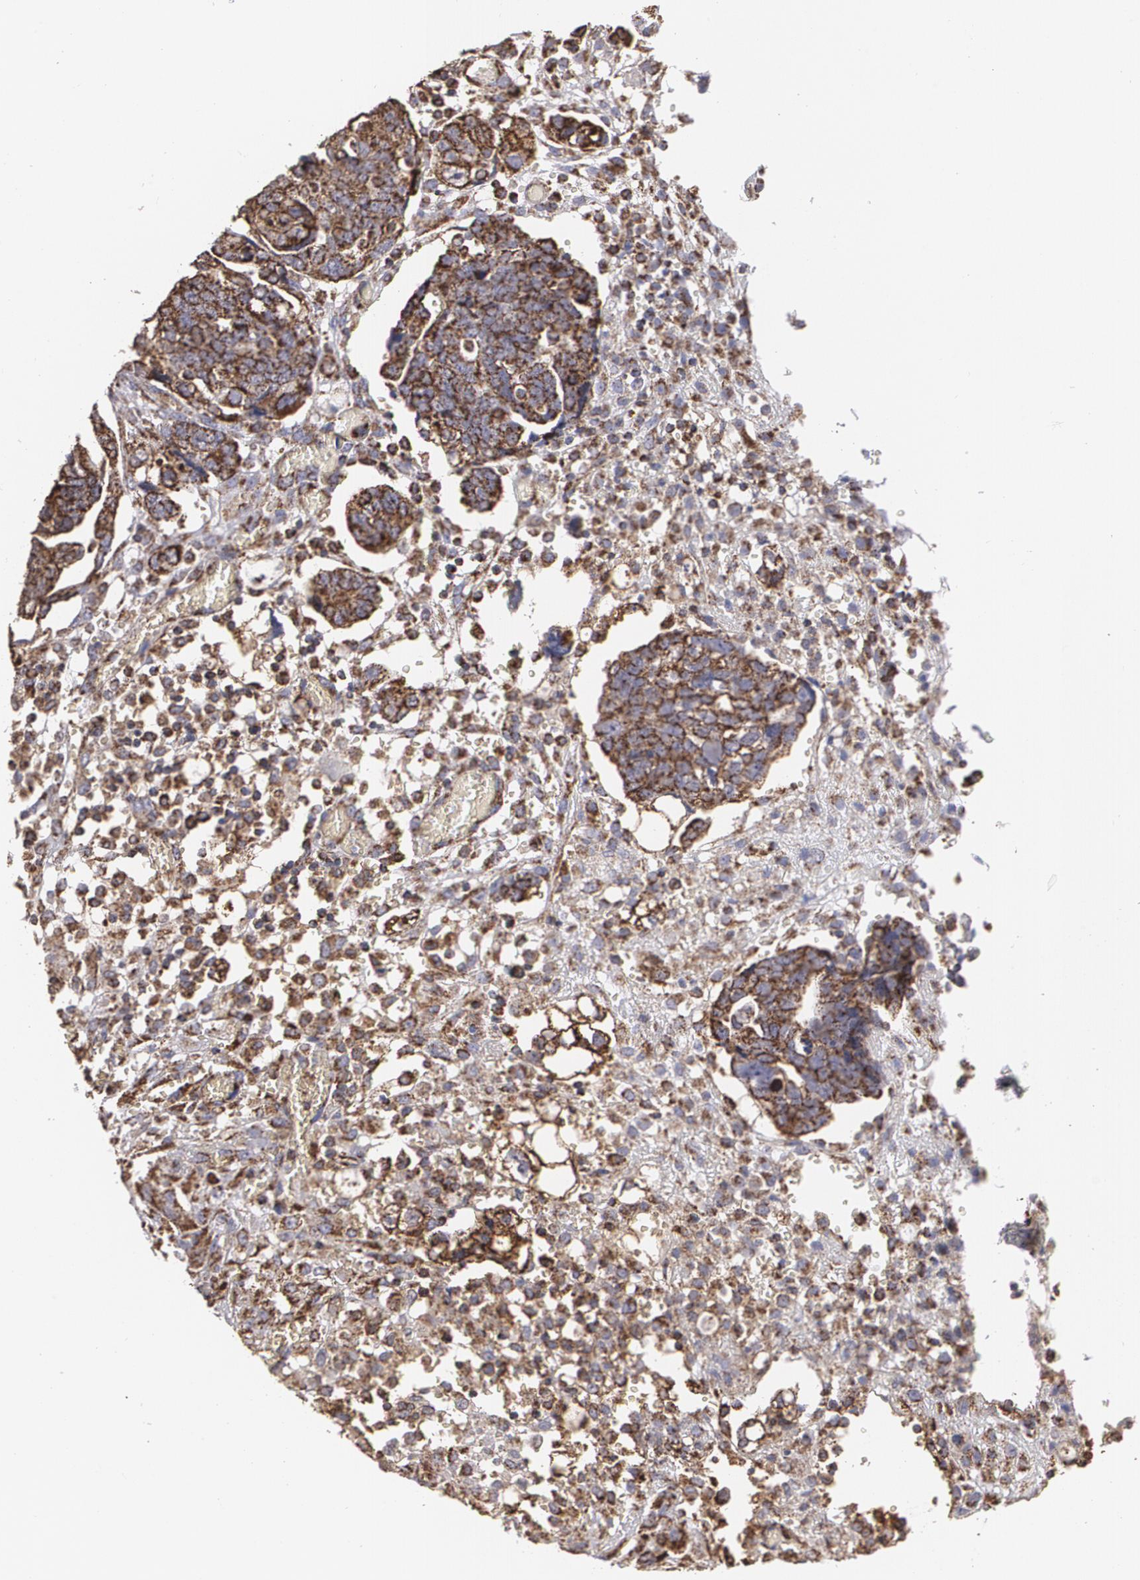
{"staining": {"intensity": "moderate", "quantity": ">75%", "location": "cytoplasmic/membranous"}, "tissue": "ovarian cancer", "cell_type": "Tumor cells", "image_type": "cancer", "snomed": [{"axis": "morphology", "description": "Normal tissue, NOS"}, {"axis": "morphology", "description": "Cystadenocarcinoma, serous, NOS"}, {"axis": "topography", "description": "Fallopian tube"}, {"axis": "topography", "description": "Ovary"}], "caption": "A medium amount of moderate cytoplasmic/membranous staining is identified in about >75% of tumor cells in ovarian cancer tissue.", "gene": "HSPD1", "patient": {"sex": "female", "age": 56}}